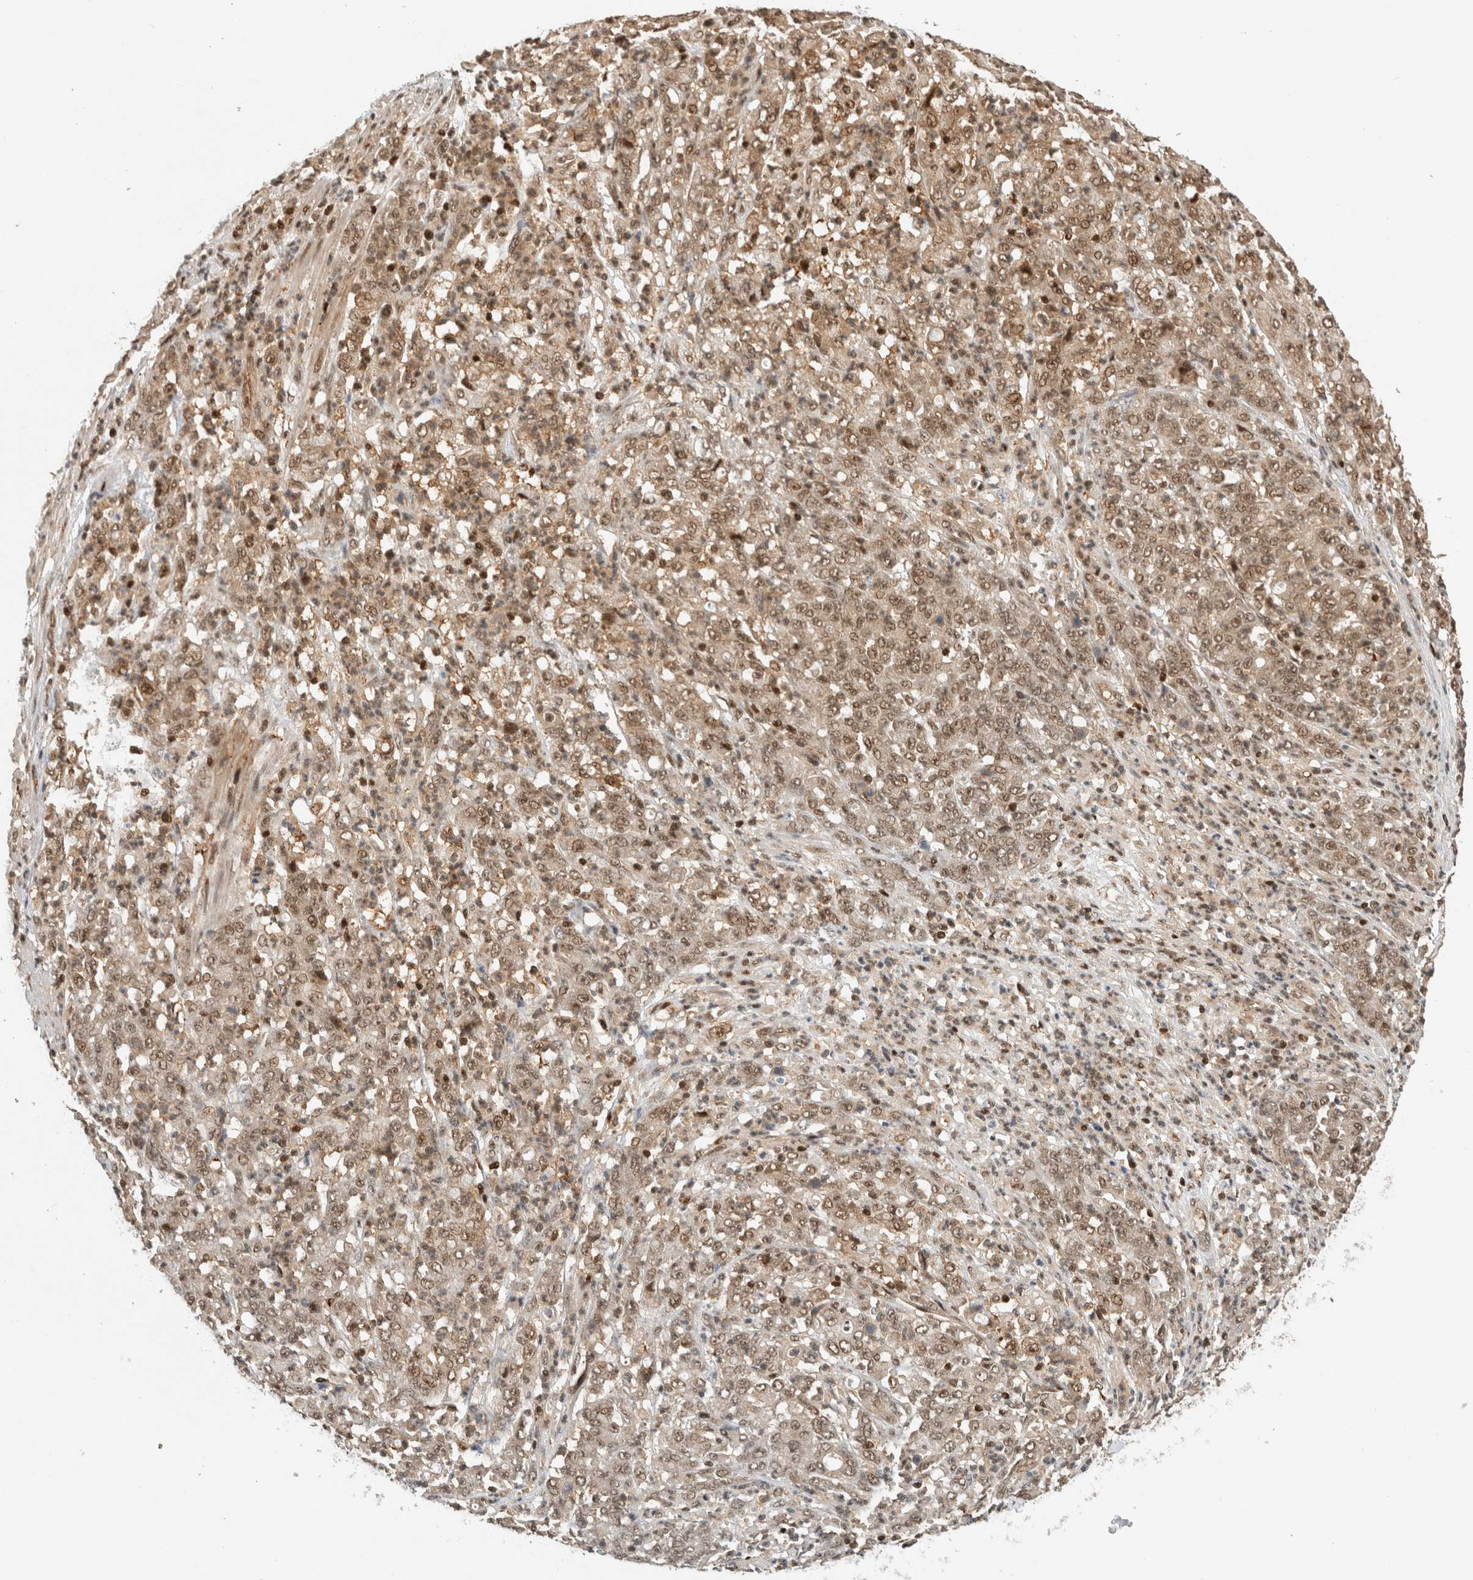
{"staining": {"intensity": "moderate", "quantity": ">75%", "location": "cytoplasmic/membranous,nuclear"}, "tissue": "stomach cancer", "cell_type": "Tumor cells", "image_type": "cancer", "snomed": [{"axis": "morphology", "description": "Adenocarcinoma, NOS"}, {"axis": "topography", "description": "Stomach, lower"}], "caption": "A brown stain labels moderate cytoplasmic/membranous and nuclear positivity of a protein in adenocarcinoma (stomach) tumor cells.", "gene": "SNRNP40", "patient": {"sex": "female", "age": 71}}